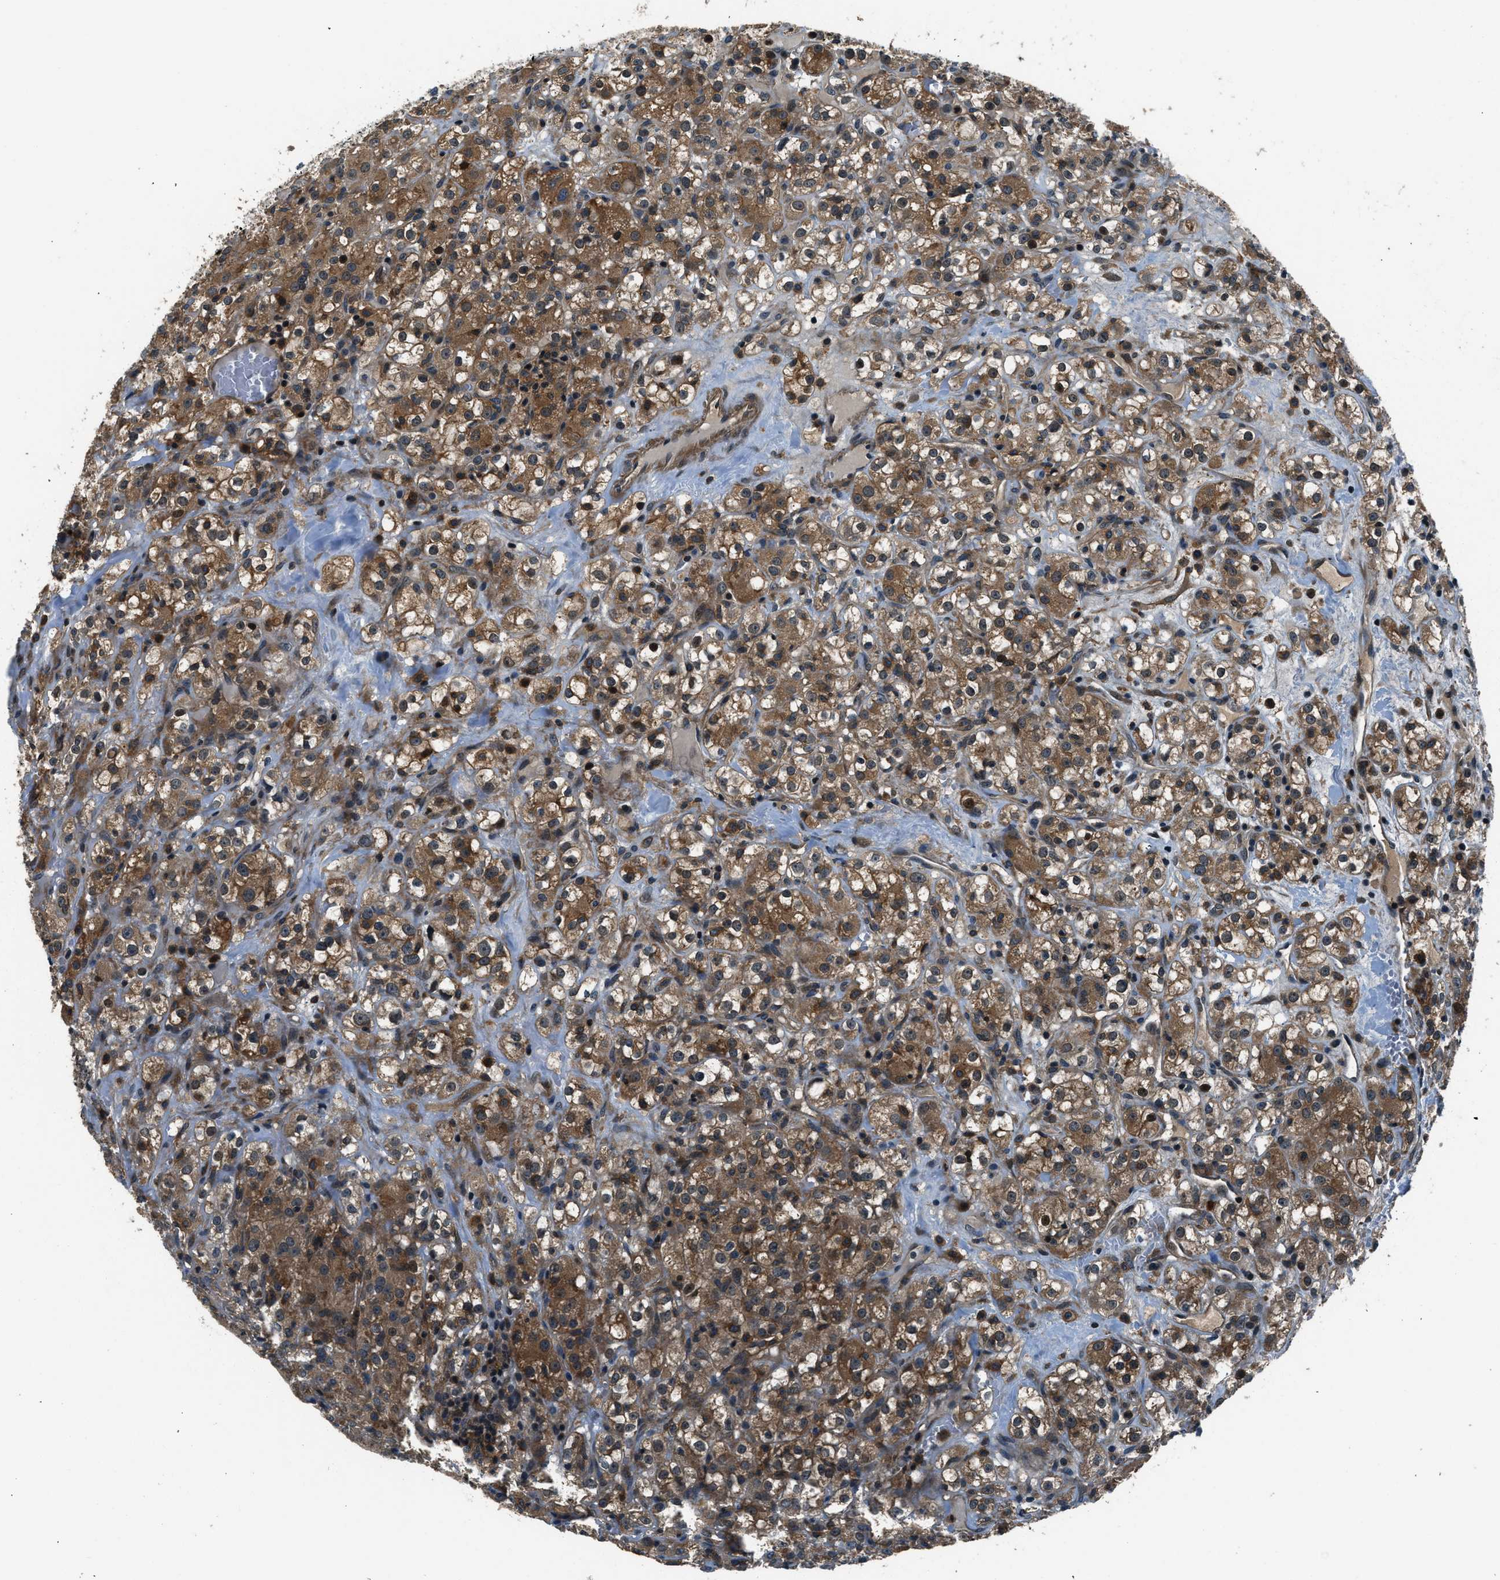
{"staining": {"intensity": "moderate", "quantity": ">75%", "location": "cytoplasmic/membranous,nuclear"}, "tissue": "renal cancer", "cell_type": "Tumor cells", "image_type": "cancer", "snomed": [{"axis": "morphology", "description": "Normal tissue, NOS"}, {"axis": "morphology", "description": "Adenocarcinoma, NOS"}, {"axis": "topography", "description": "Kidney"}], "caption": "A high-resolution histopathology image shows IHC staining of renal adenocarcinoma, which demonstrates moderate cytoplasmic/membranous and nuclear positivity in approximately >75% of tumor cells.", "gene": "ARHGEF11", "patient": {"sex": "male", "age": 61}}